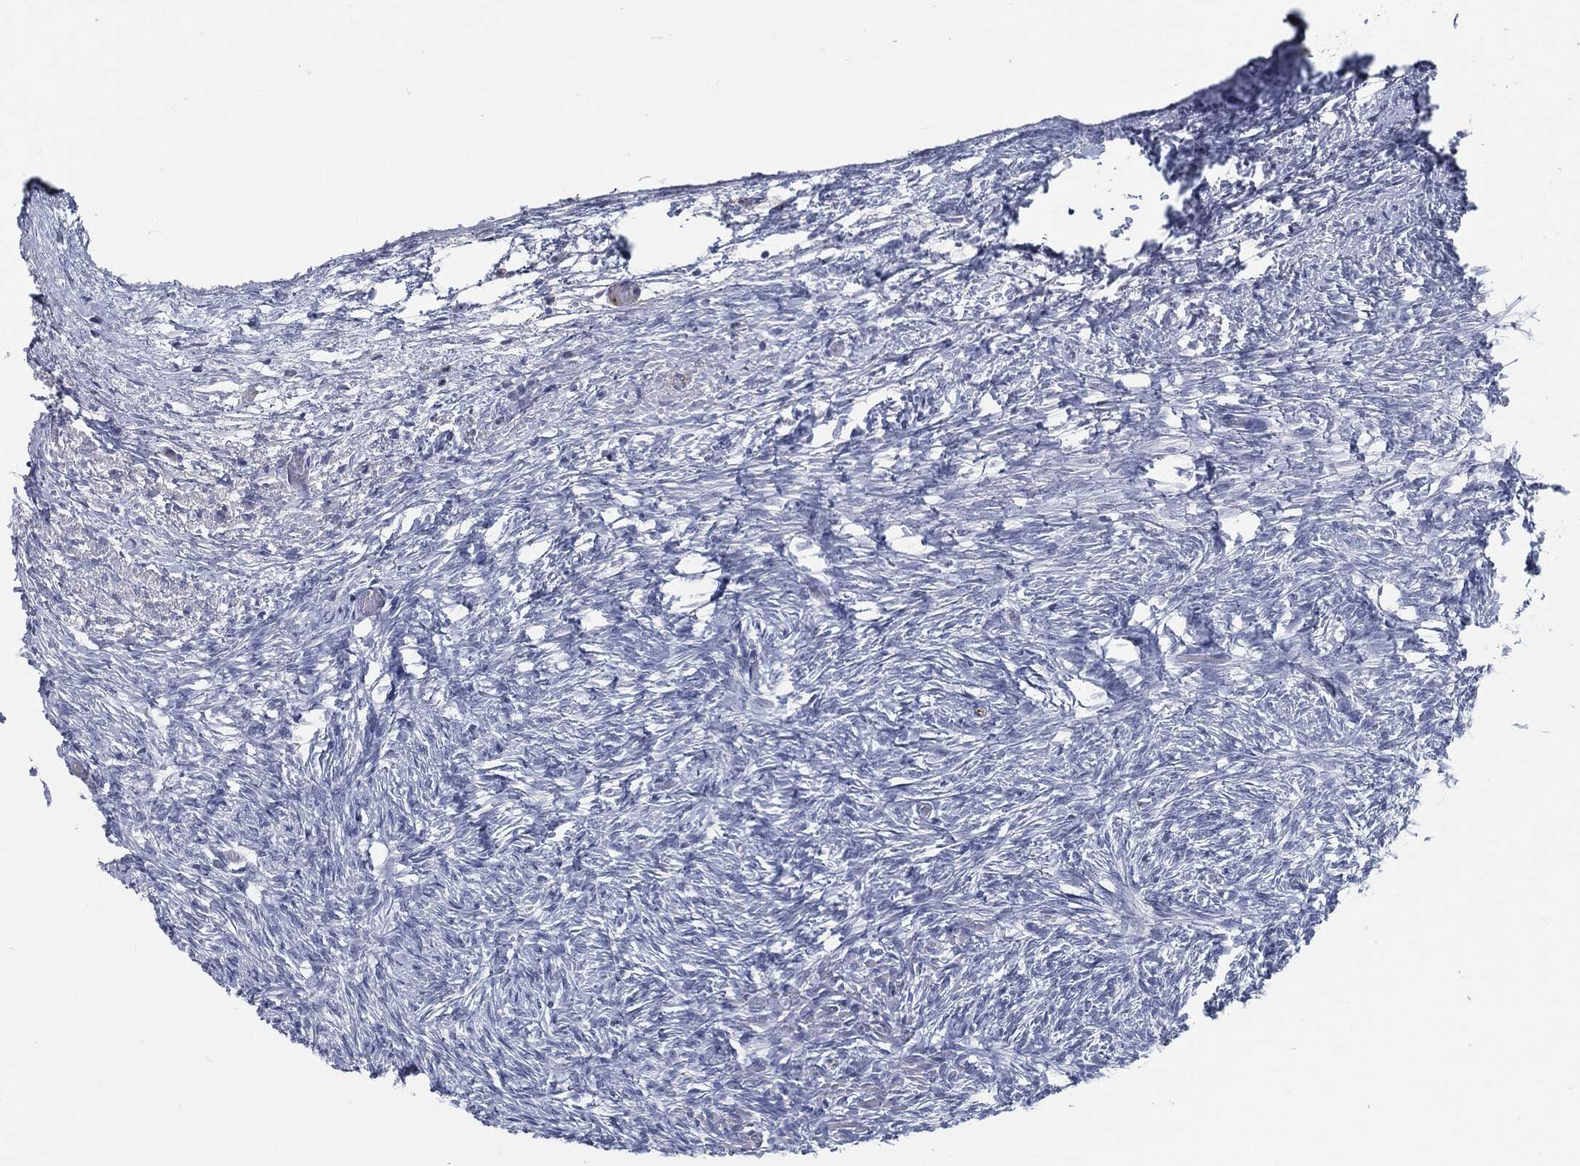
{"staining": {"intensity": "negative", "quantity": "none", "location": "none"}, "tissue": "ovary", "cell_type": "Follicle cells", "image_type": "normal", "snomed": [{"axis": "morphology", "description": "Normal tissue, NOS"}, {"axis": "topography", "description": "Ovary"}], "caption": "This is an IHC micrograph of normal human ovary. There is no positivity in follicle cells.", "gene": "PROM1", "patient": {"sex": "female", "age": 39}}